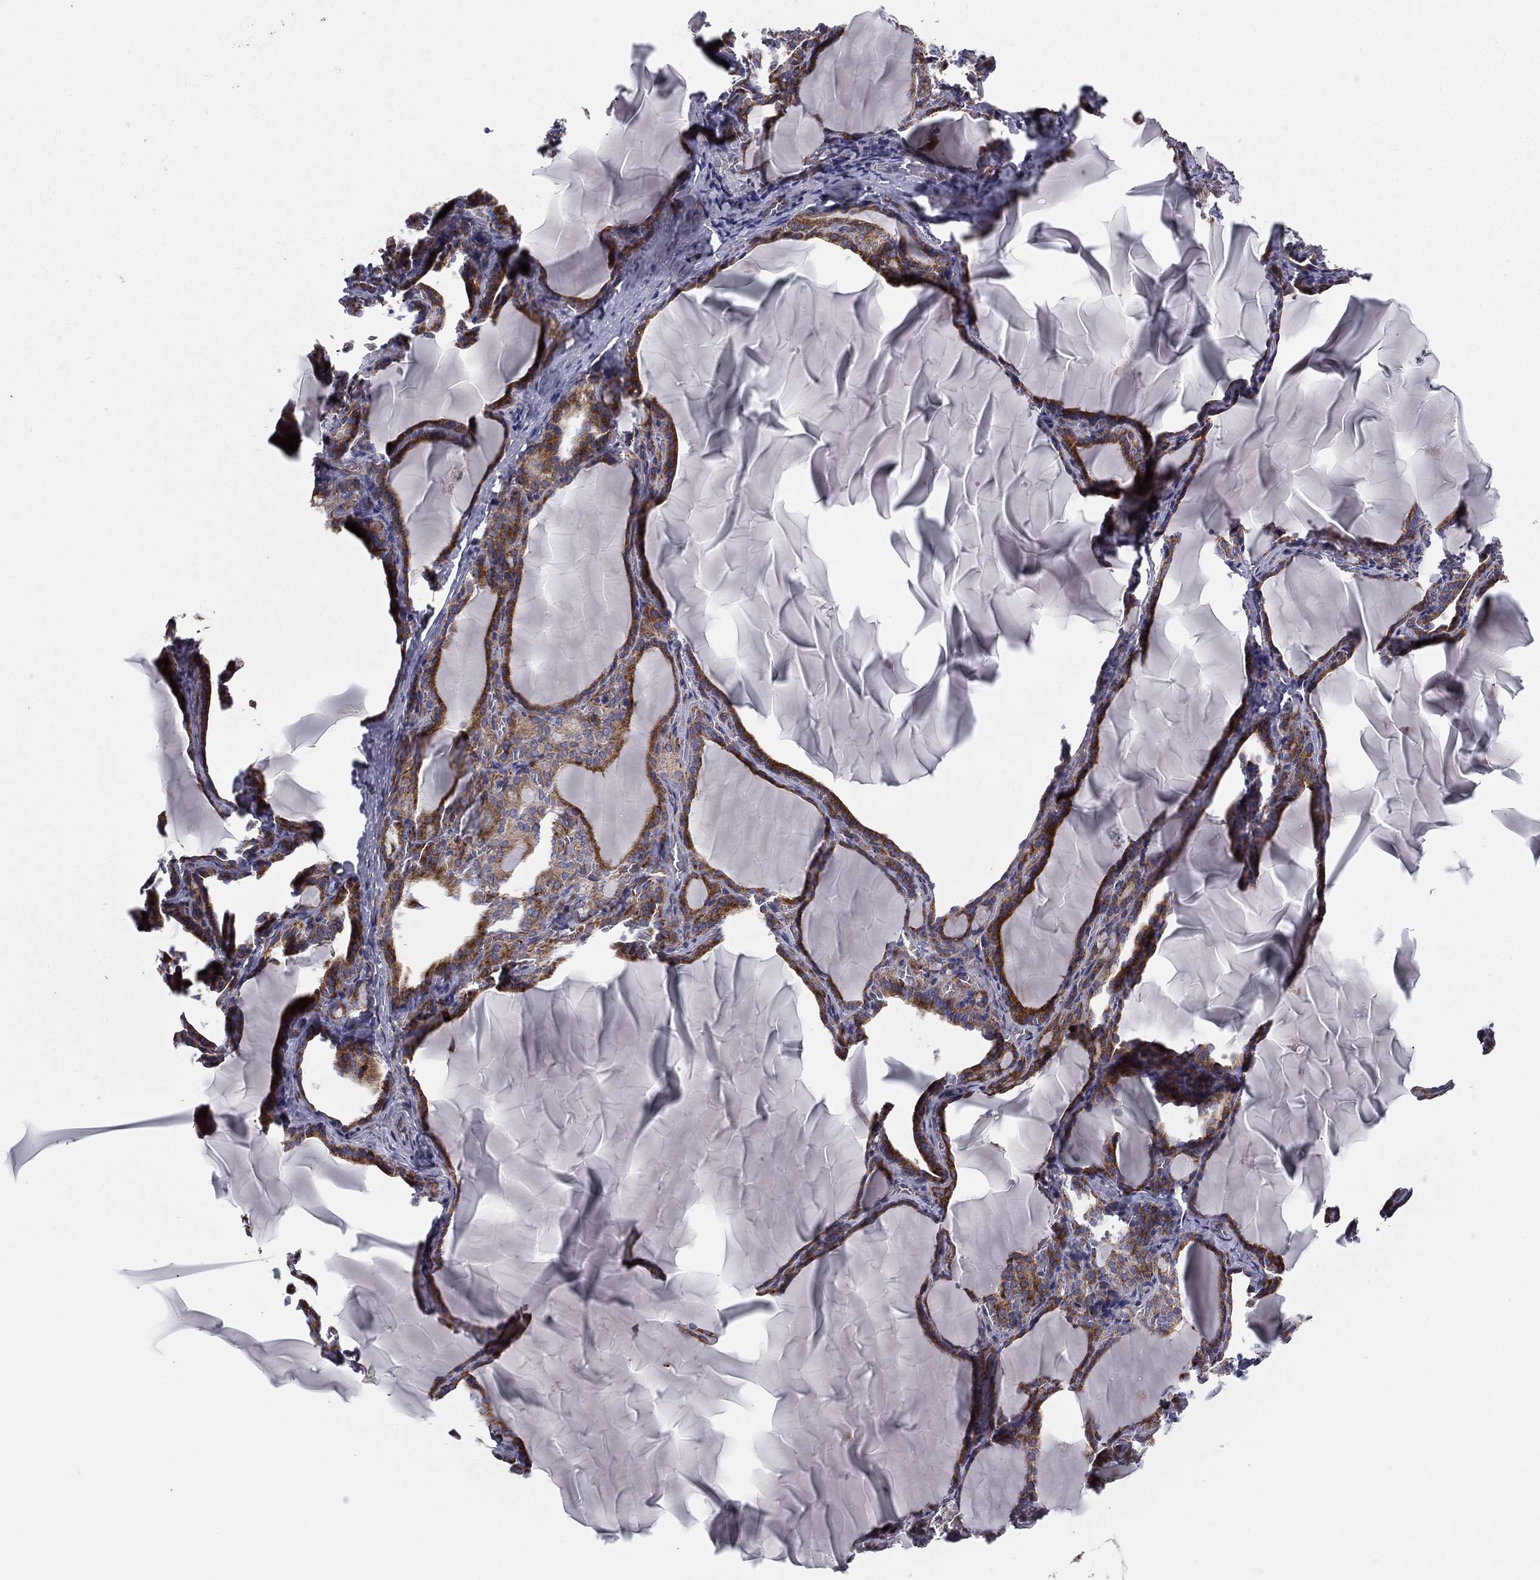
{"staining": {"intensity": "strong", "quantity": "25%-75%", "location": "cytoplasmic/membranous"}, "tissue": "thyroid gland", "cell_type": "Glandular cells", "image_type": "normal", "snomed": [{"axis": "morphology", "description": "Normal tissue, NOS"}, {"axis": "morphology", "description": "Hyperplasia, NOS"}, {"axis": "topography", "description": "Thyroid gland"}], "caption": "IHC micrograph of benign human thyroid gland stained for a protein (brown), which displays high levels of strong cytoplasmic/membranous expression in approximately 25%-75% of glandular cells.", "gene": "CLSTN1", "patient": {"sex": "female", "age": 27}}